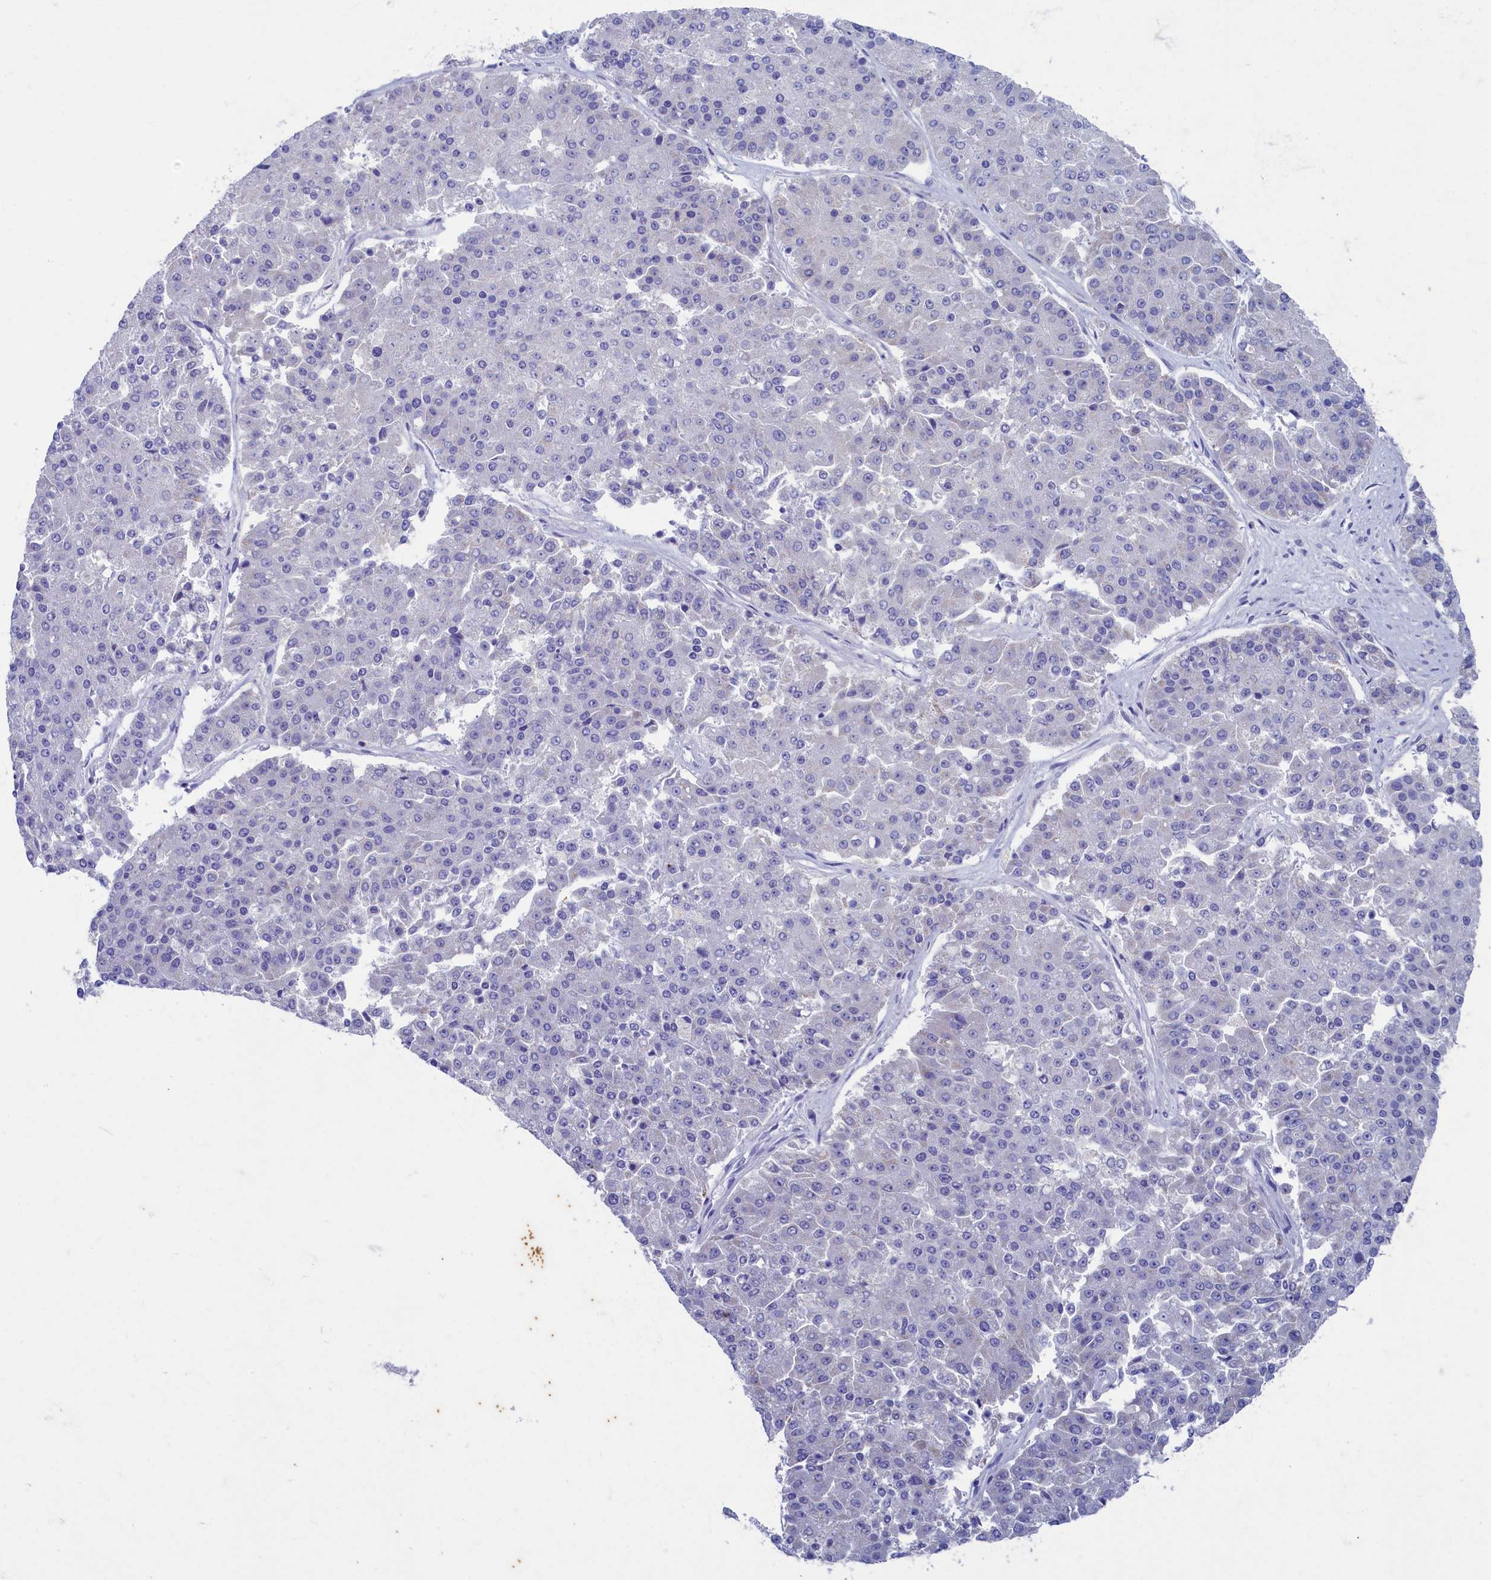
{"staining": {"intensity": "negative", "quantity": "none", "location": "none"}, "tissue": "pancreatic cancer", "cell_type": "Tumor cells", "image_type": "cancer", "snomed": [{"axis": "morphology", "description": "Adenocarcinoma, NOS"}, {"axis": "topography", "description": "Pancreas"}], "caption": "Tumor cells show no significant protein expression in pancreatic adenocarcinoma.", "gene": "OCIAD2", "patient": {"sex": "male", "age": 50}}